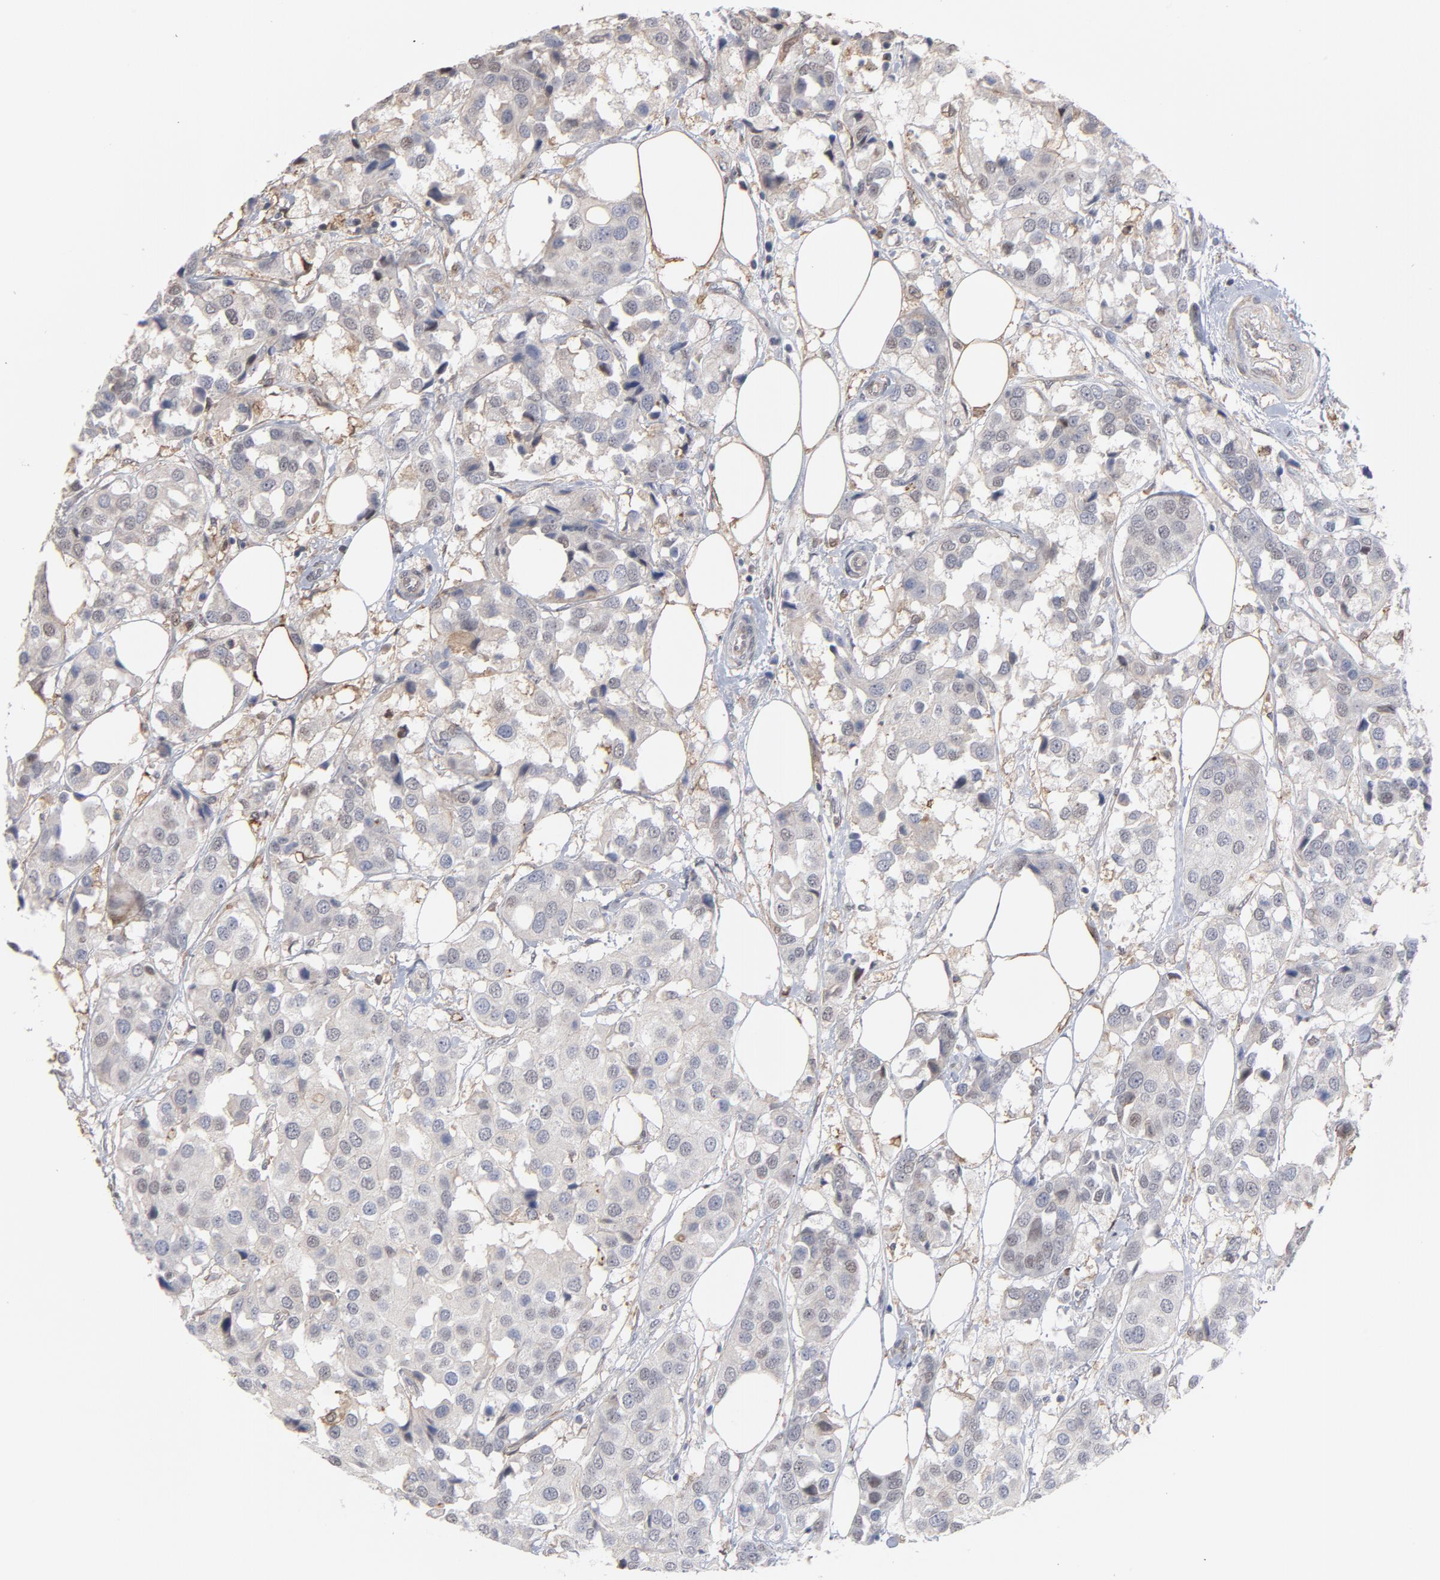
{"staining": {"intensity": "weak", "quantity": "25%-75%", "location": "cytoplasmic/membranous,nuclear"}, "tissue": "breast cancer", "cell_type": "Tumor cells", "image_type": "cancer", "snomed": [{"axis": "morphology", "description": "Duct carcinoma"}, {"axis": "topography", "description": "Breast"}], "caption": "DAB immunohistochemical staining of breast cancer (infiltrating ductal carcinoma) demonstrates weak cytoplasmic/membranous and nuclear protein staining in about 25%-75% of tumor cells.", "gene": "PNMA1", "patient": {"sex": "female", "age": 80}}